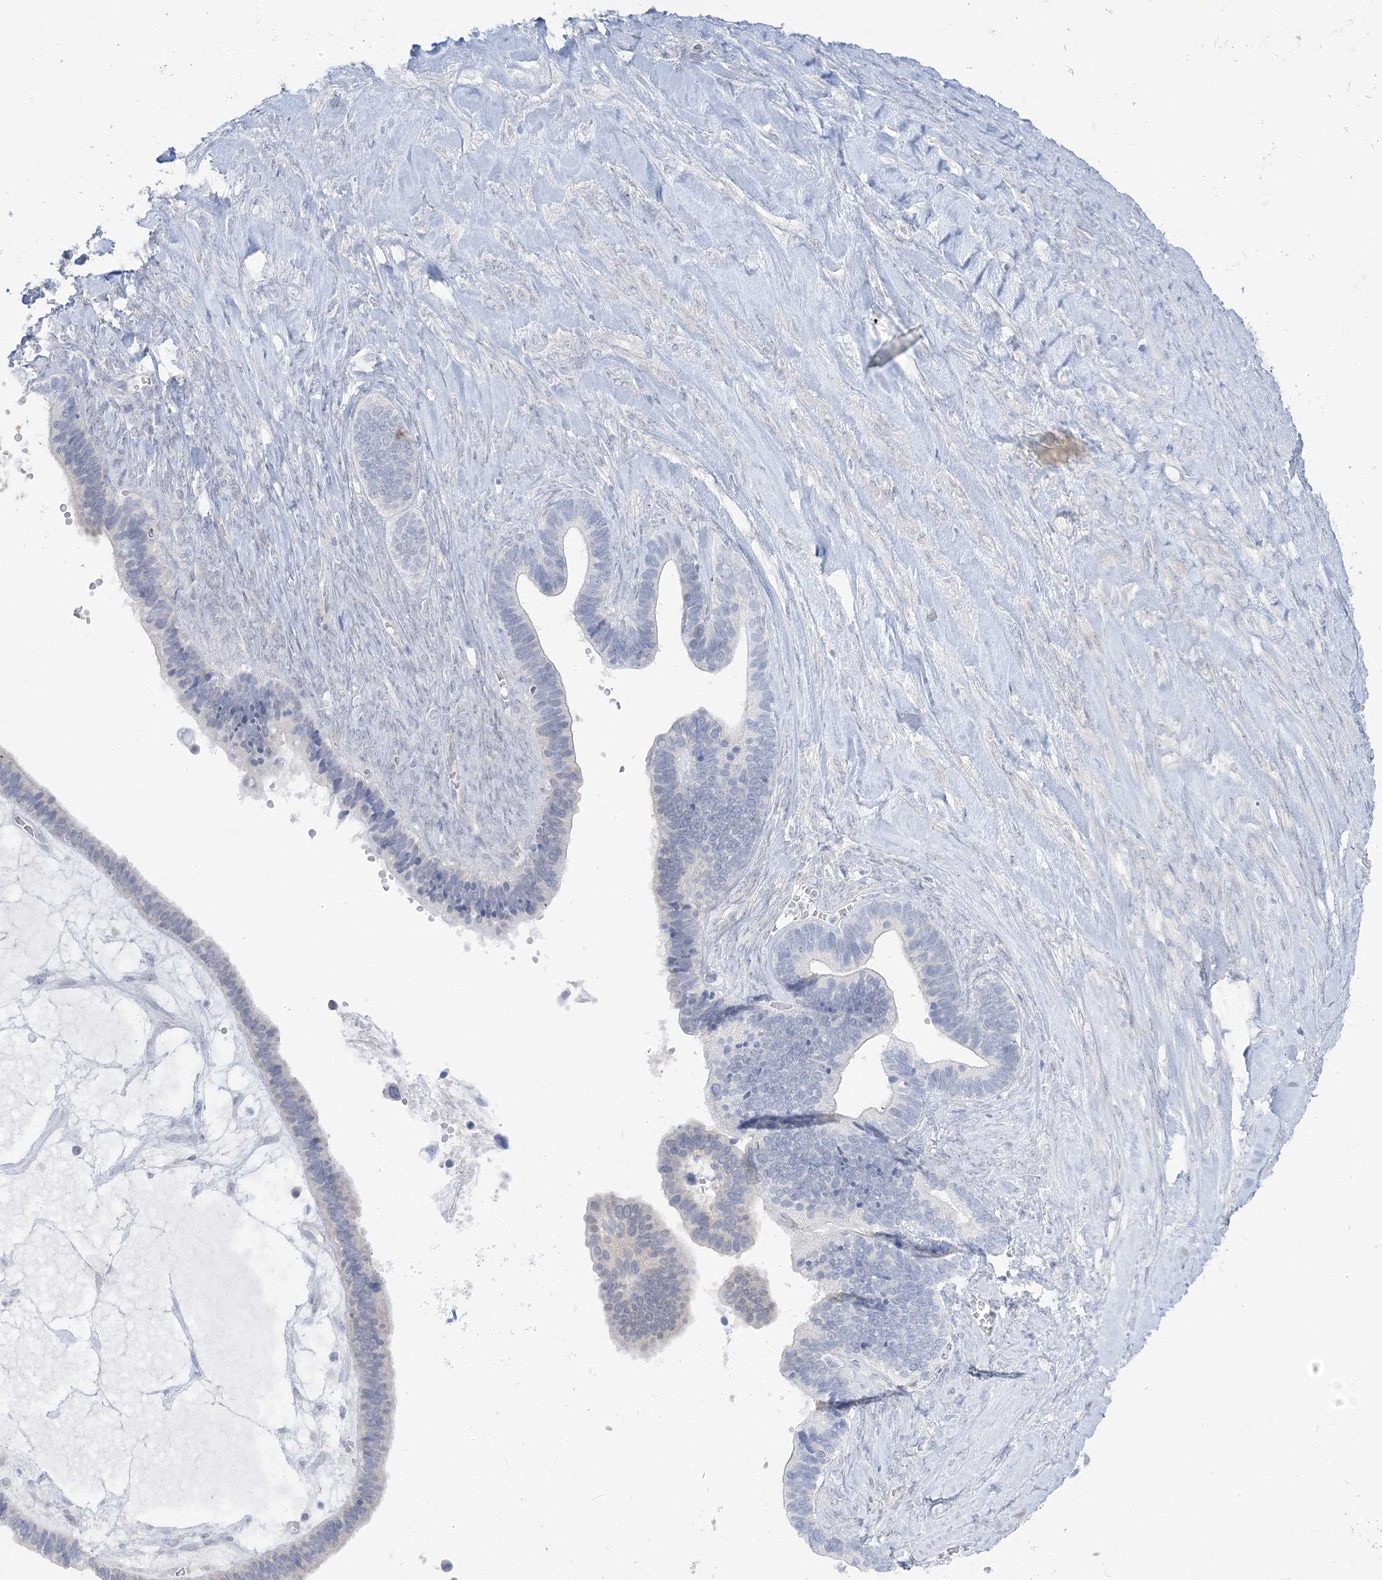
{"staining": {"intensity": "negative", "quantity": "none", "location": "none"}, "tissue": "ovarian cancer", "cell_type": "Tumor cells", "image_type": "cancer", "snomed": [{"axis": "morphology", "description": "Cystadenocarcinoma, serous, NOS"}, {"axis": "topography", "description": "Ovary"}], "caption": "DAB immunohistochemical staining of human ovarian cancer displays no significant expression in tumor cells. (DAB immunohistochemistry with hematoxylin counter stain).", "gene": "THADA", "patient": {"sex": "female", "age": 56}}